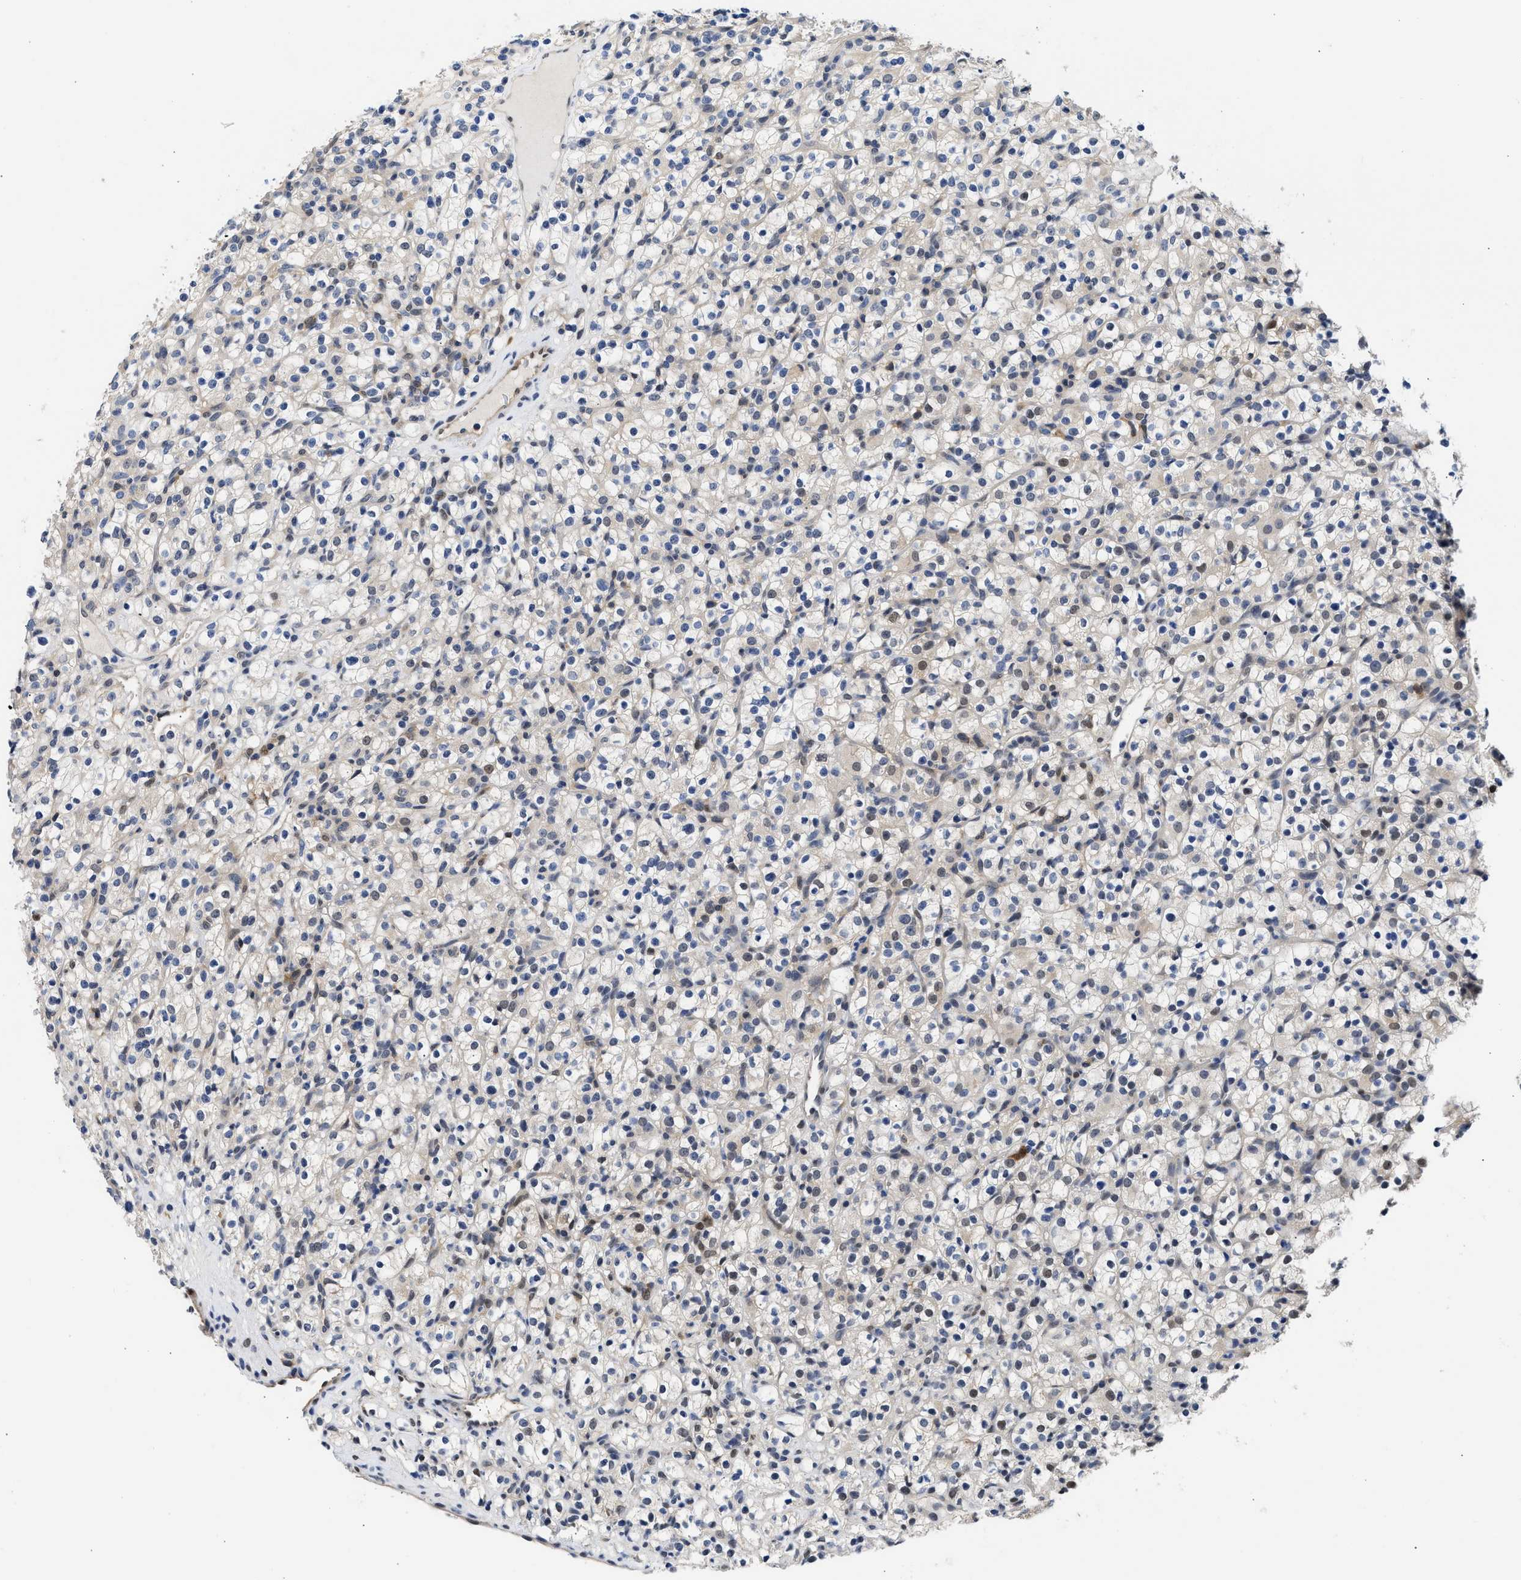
{"staining": {"intensity": "moderate", "quantity": "<25%", "location": "nuclear"}, "tissue": "renal cancer", "cell_type": "Tumor cells", "image_type": "cancer", "snomed": [{"axis": "morphology", "description": "Normal tissue, NOS"}, {"axis": "morphology", "description": "Adenocarcinoma, NOS"}, {"axis": "topography", "description": "Kidney"}], "caption": "The photomicrograph shows staining of renal cancer (adenocarcinoma), revealing moderate nuclear protein expression (brown color) within tumor cells.", "gene": "XPO5", "patient": {"sex": "female", "age": 72}}